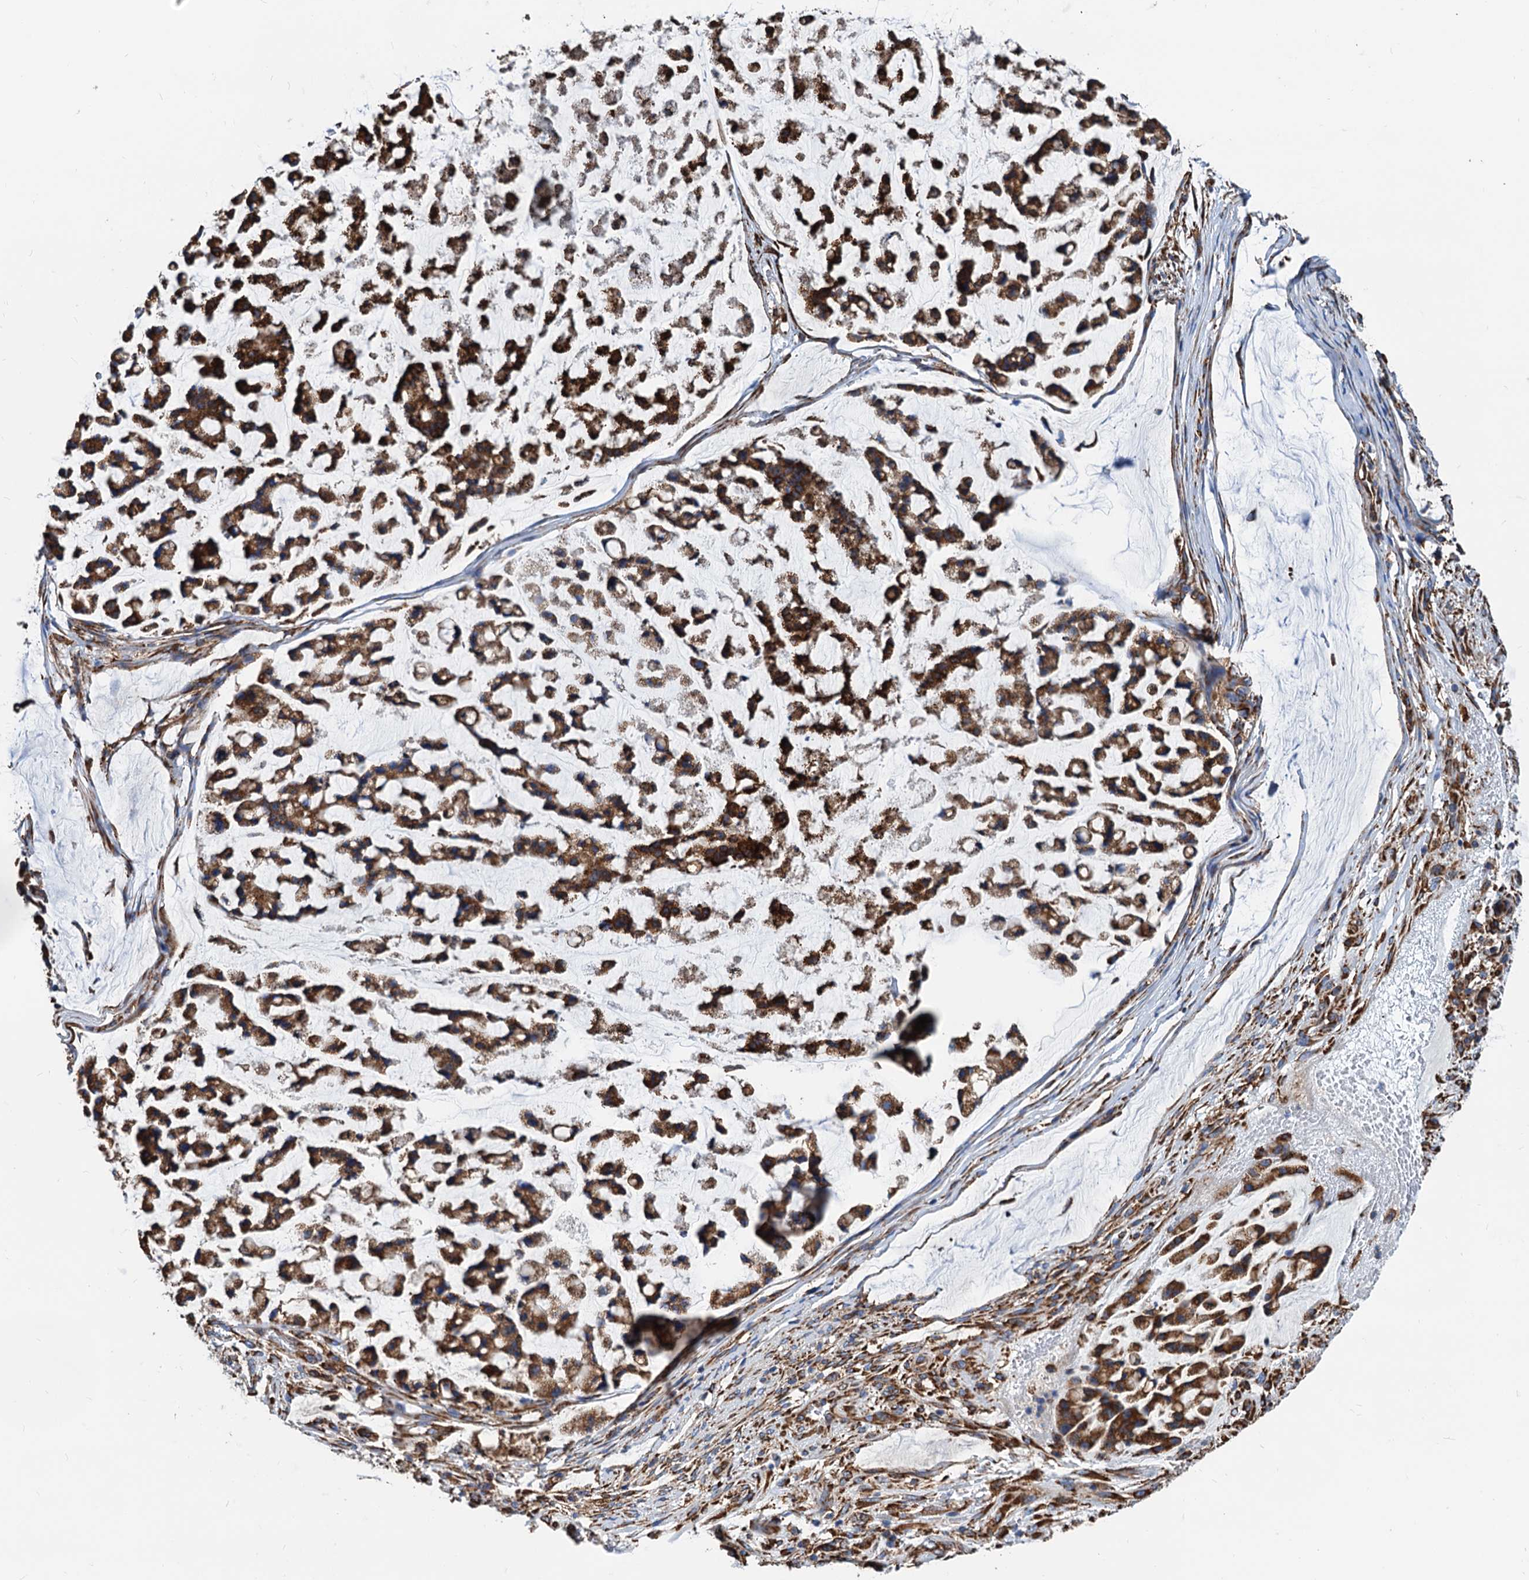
{"staining": {"intensity": "strong", "quantity": ">75%", "location": "cytoplasmic/membranous"}, "tissue": "stomach cancer", "cell_type": "Tumor cells", "image_type": "cancer", "snomed": [{"axis": "morphology", "description": "Adenocarcinoma, NOS"}, {"axis": "topography", "description": "Stomach, lower"}], "caption": "Brown immunohistochemical staining in adenocarcinoma (stomach) shows strong cytoplasmic/membranous staining in approximately >75% of tumor cells.", "gene": "HSPA5", "patient": {"sex": "male", "age": 67}}